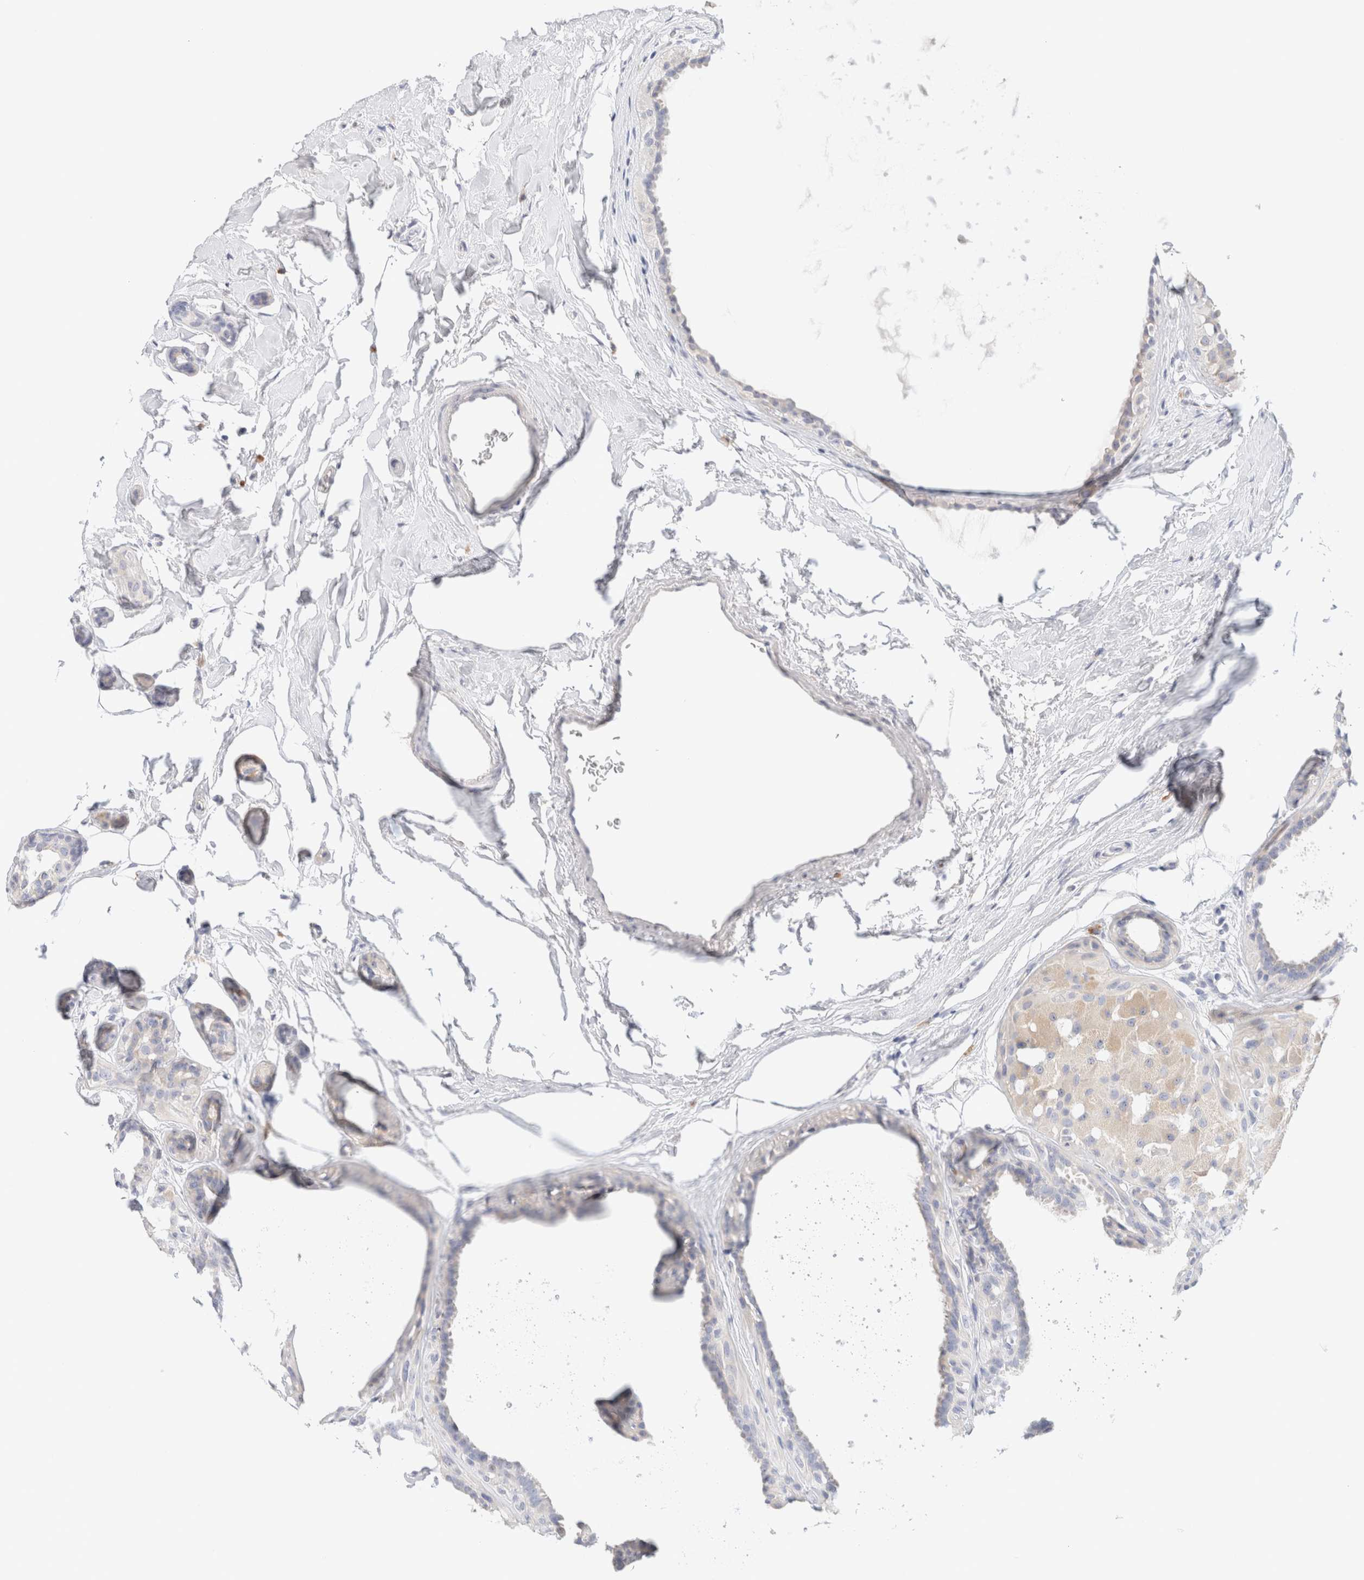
{"staining": {"intensity": "negative", "quantity": "none", "location": "none"}, "tissue": "breast cancer", "cell_type": "Tumor cells", "image_type": "cancer", "snomed": [{"axis": "morphology", "description": "Duct carcinoma"}, {"axis": "topography", "description": "Breast"}], "caption": "This is an IHC micrograph of intraductal carcinoma (breast). There is no expression in tumor cells.", "gene": "GADD45G", "patient": {"sex": "female", "age": 55}}